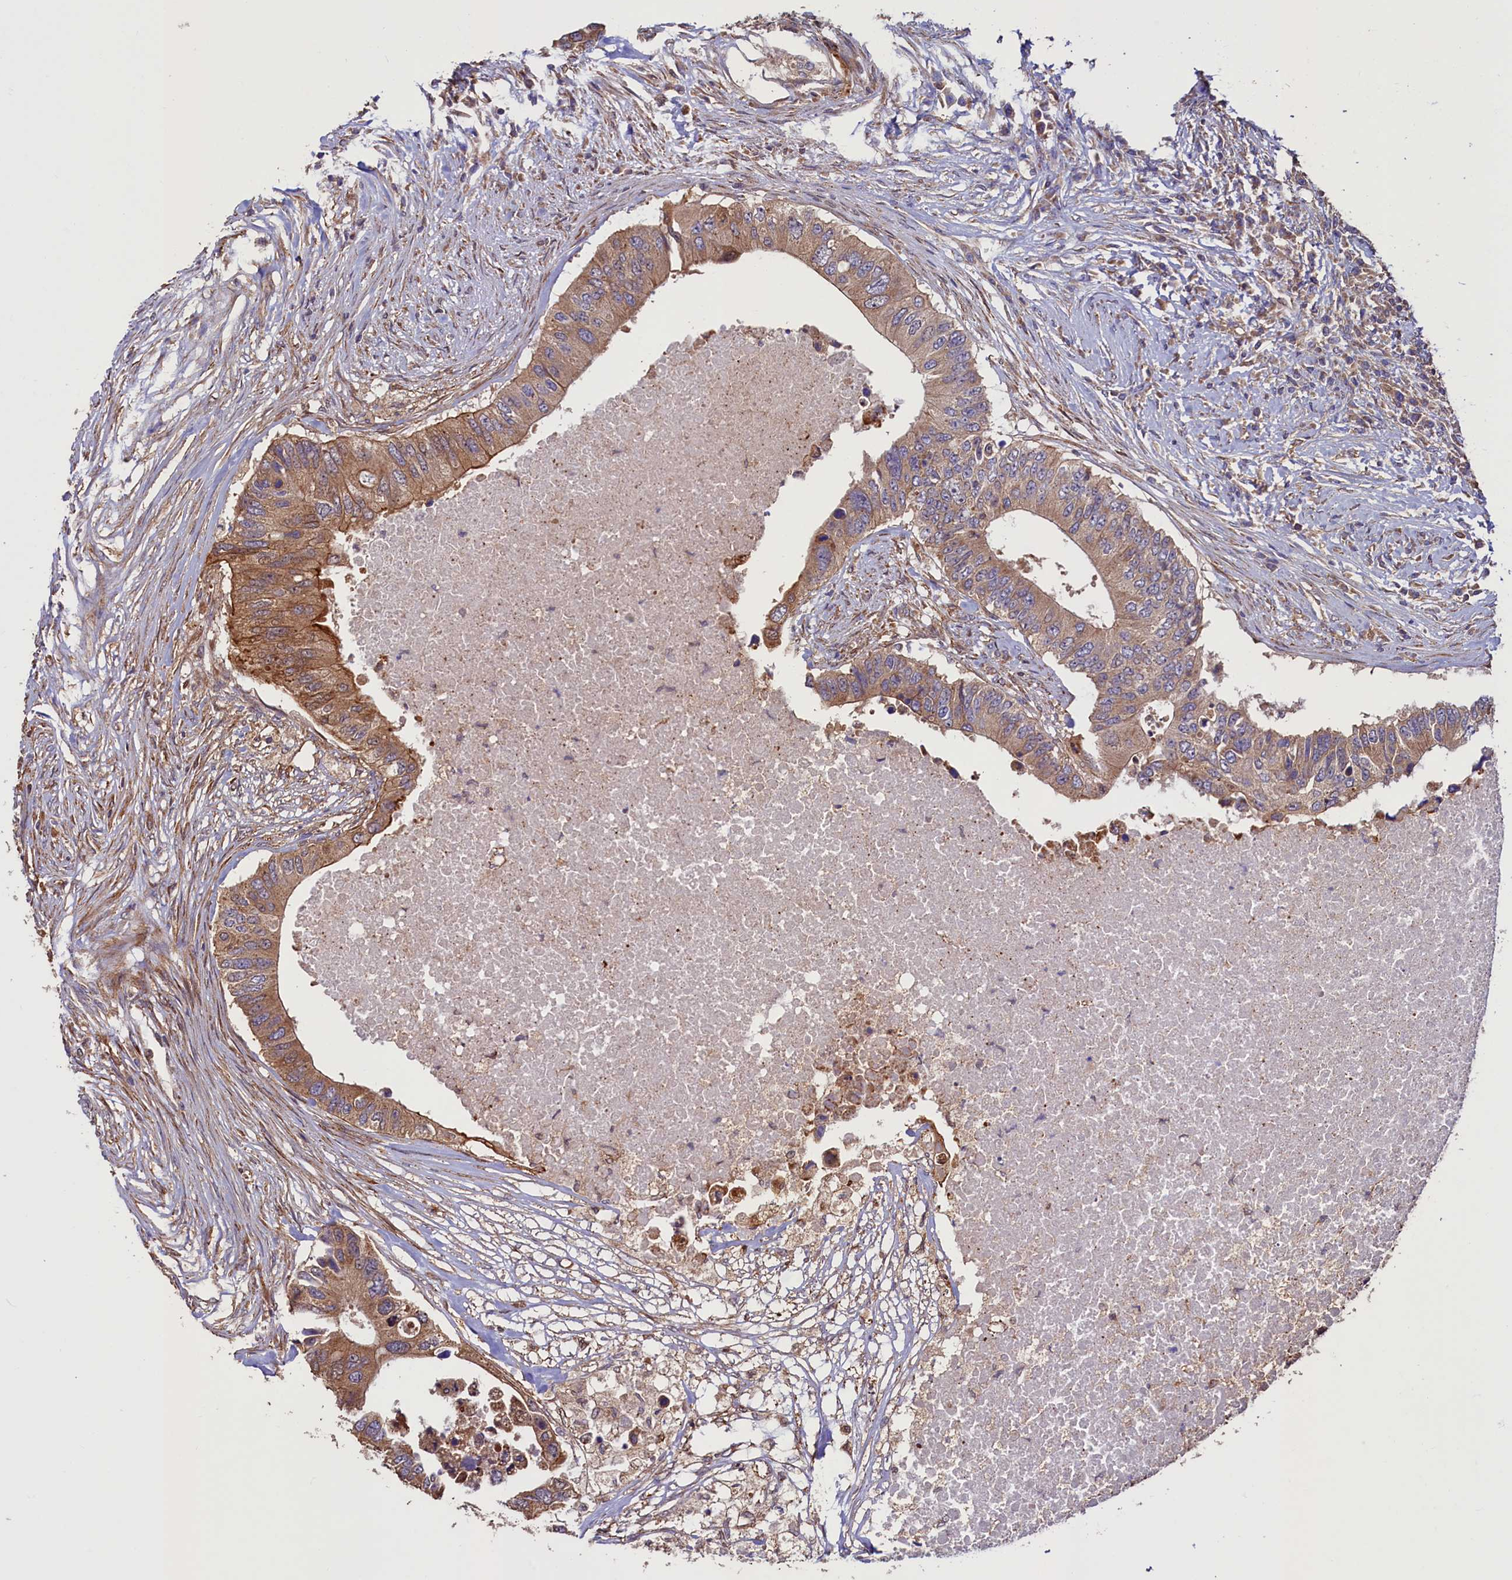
{"staining": {"intensity": "moderate", "quantity": ">75%", "location": "cytoplasmic/membranous"}, "tissue": "colorectal cancer", "cell_type": "Tumor cells", "image_type": "cancer", "snomed": [{"axis": "morphology", "description": "Adenocarcinoma, NOS"}, {"axis": "topography", "description": "Colon"}], "caption": "Immunohistochemistry (IHC) (DAB (3,3'-diaminobenzidine)) staining of human colorectal cancer demonstrates moderate cytoplasmic/membranous protein positivity in approximately >75% of tumor cells.", "gene": "ATXN2L", "patient": {"sex": "male", "age": 71}}